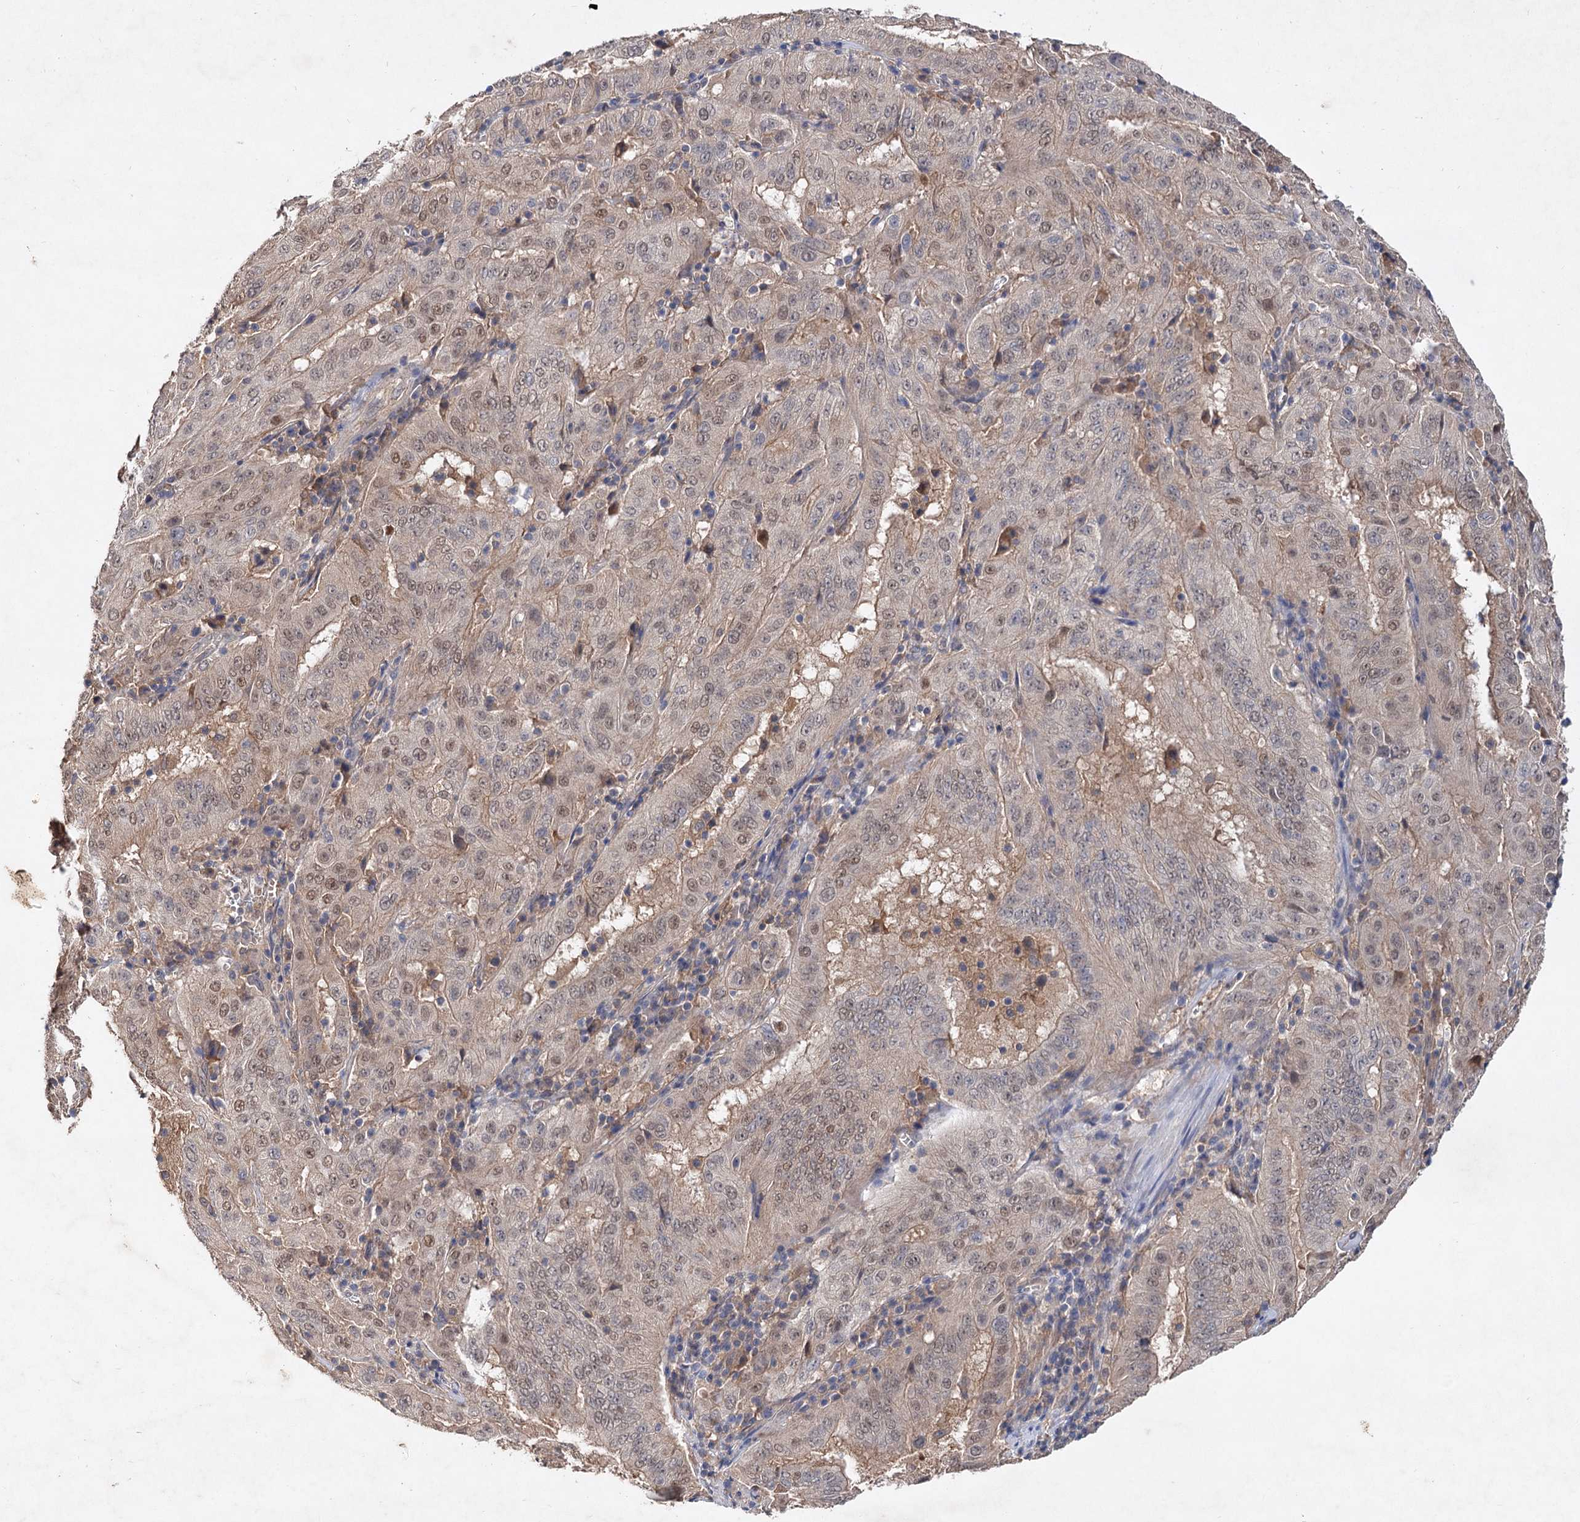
{"staining": {"intensity": "weak", "quantity": ">75%", "location": "nuclear"}, "tissue": "pancreatic cancer", "cell_type": "Tumor cells", "image_type": "cancer", "snomed": [{"axis": "morphology", "description": "Adenocarcinoma, NOS"}, {"axis": "topography", "description": "Pancreas"}], "caption": "Immunohistochemistry (IHC) staining of adenocarcinoma (pancreatic), which demonstrates low levels of weak nuclear positivity in approximately >75% of tumor cells indicating weak nuclear protein staining. The staining was performed using DAB (3,3'-diaminobenzidine) (brown) for protein detection and nuclei were counterstained in hematoxylin (blue).", "gene": "NUDCD2", "patient": {"sex": "male", "age": 63}}